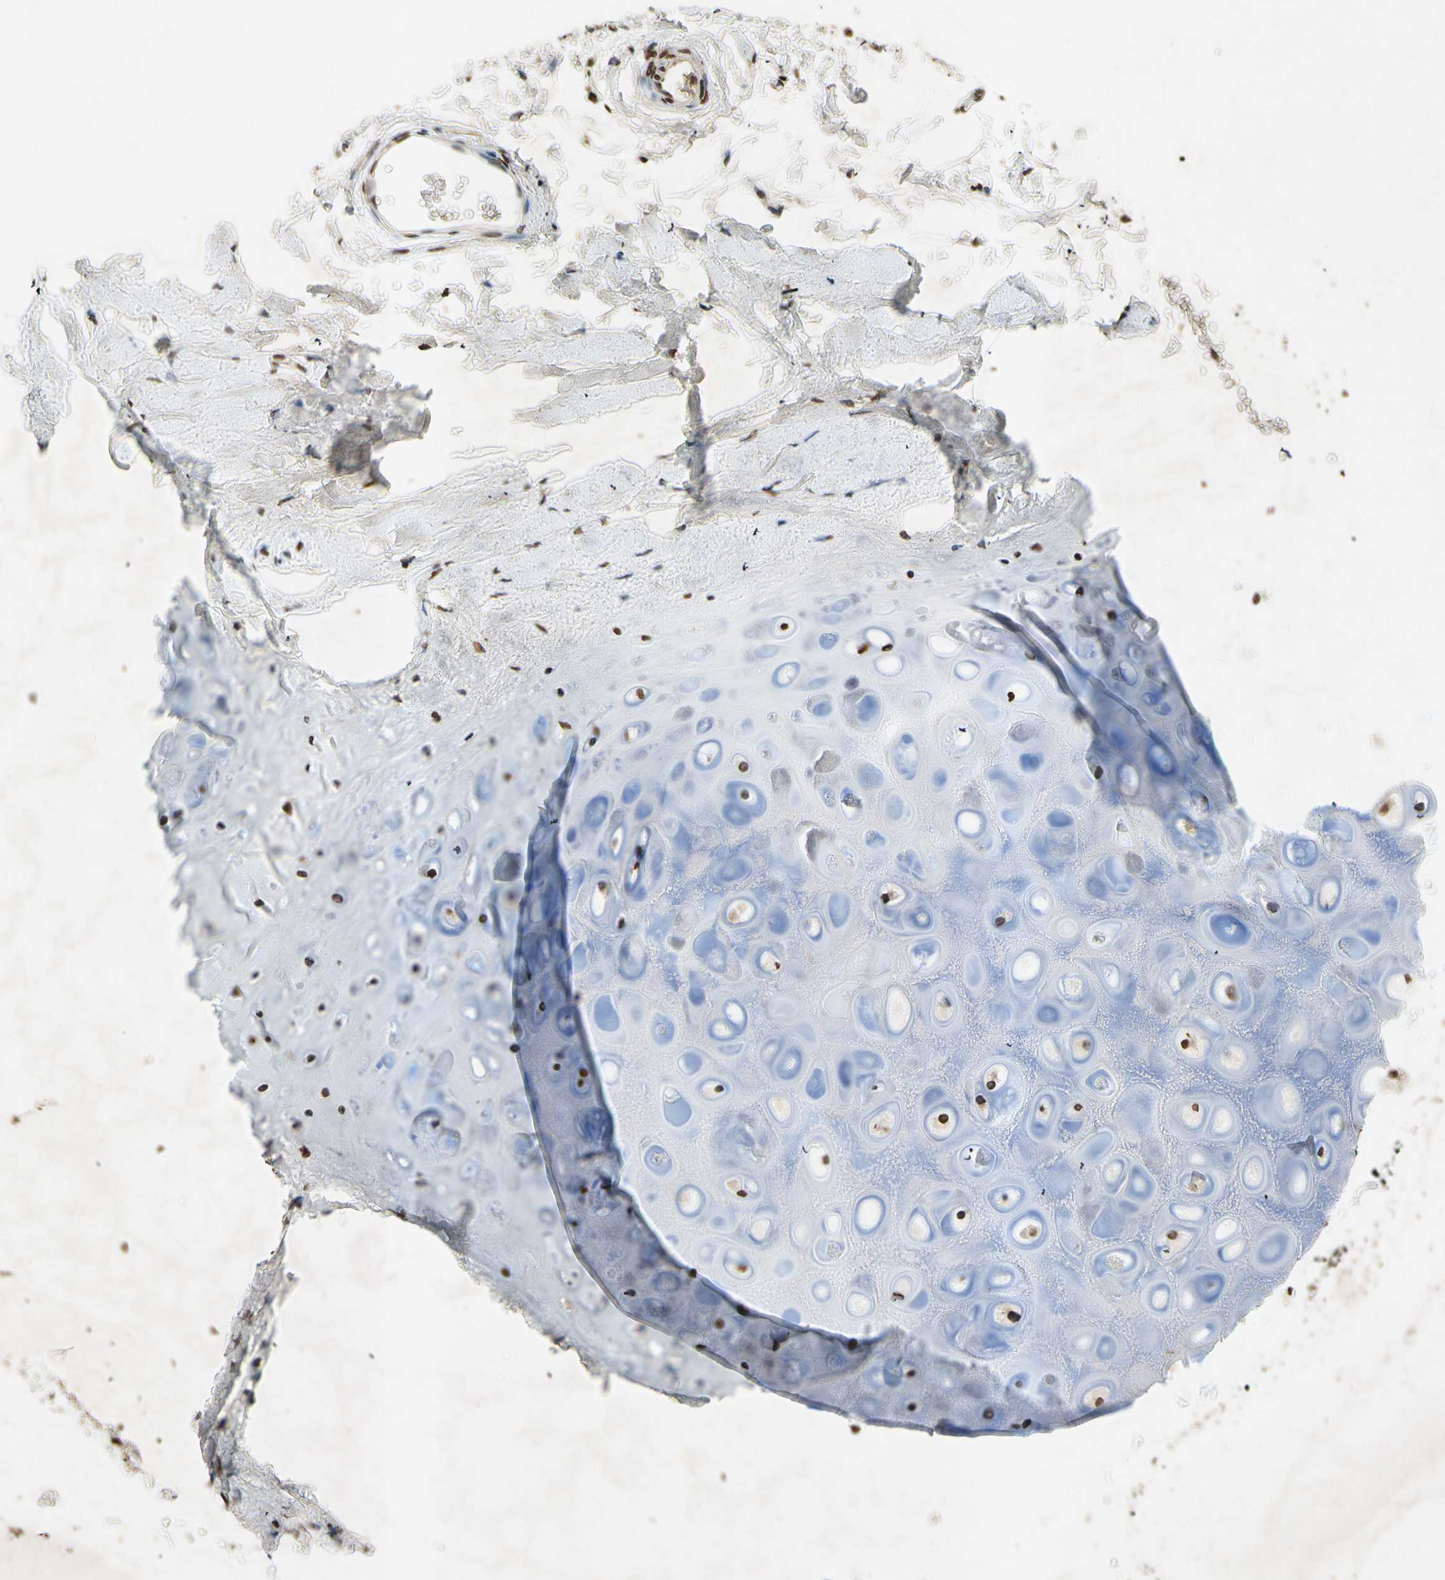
{"staining": {"intensity": "moderate", "quantity": ">75%", "location": "cytoplasmic/membranous,nuclear"}, "tissue": "adipose tissue", "cell_type": "Adipocytes", "image_type": "normal", "snomed": [{"axis": "morphology", "description": "Normal tissue, NOS"}, {"axis": "topography", "description": "Cartilage tissue"}, {"axis": "topography", "description": "Bronchus"}], "caption": "A medium amount of moderate cytoplasmic/membranous,nuclear expression is identified in about >75% of adipocytes in benign adipose tissue. (DAB IHC, brown staining for protein, blue staining for nuclei).", "gene": "HOXB3", "patient": {"sex": "female", "age": 73}}